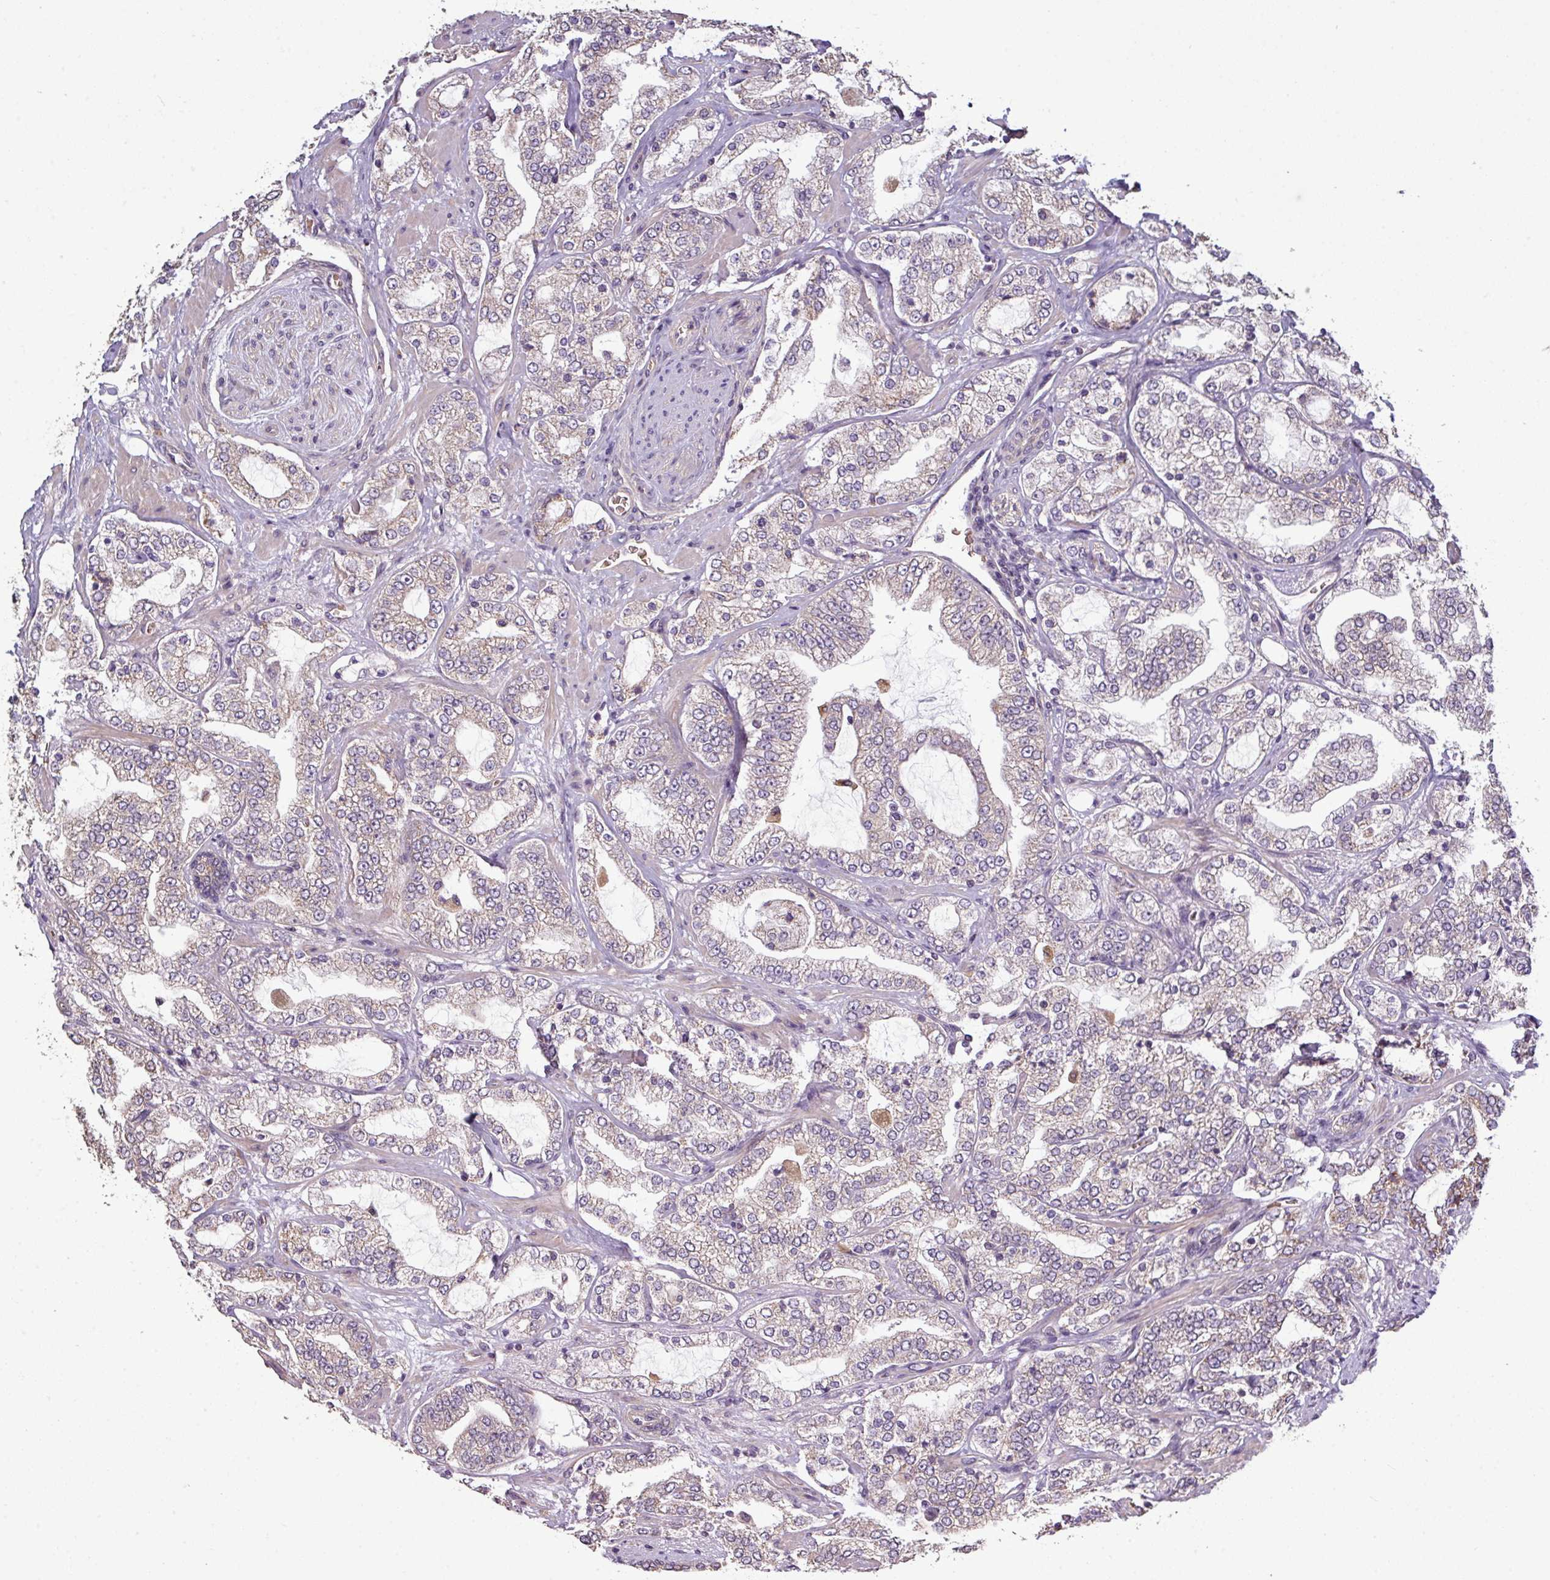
{"staining": {"intensity": "weak", "quantity": ">75%", "location": "cytoplasmic/membranous"}, "tissue": "prostate cancer", "cell_type": "Tumor cells", "image_type": "cancer", "snomed": [{"axis": "morphology", "description": "Adenocarcinoma, High grade"}, {"axis": "topography", "description": "Prostate"}], "caption": "This micrograph demonstrates prostate cancer stained with immunohistochemistry (IHC) to label a protein in brown. The cytoplasmic/membranous of tumor cells show weak positivity for the protein. Nuclei are counter-stained blue.", "gene": "NHSL2", "patient": {"sex": "male", "age": 64}}